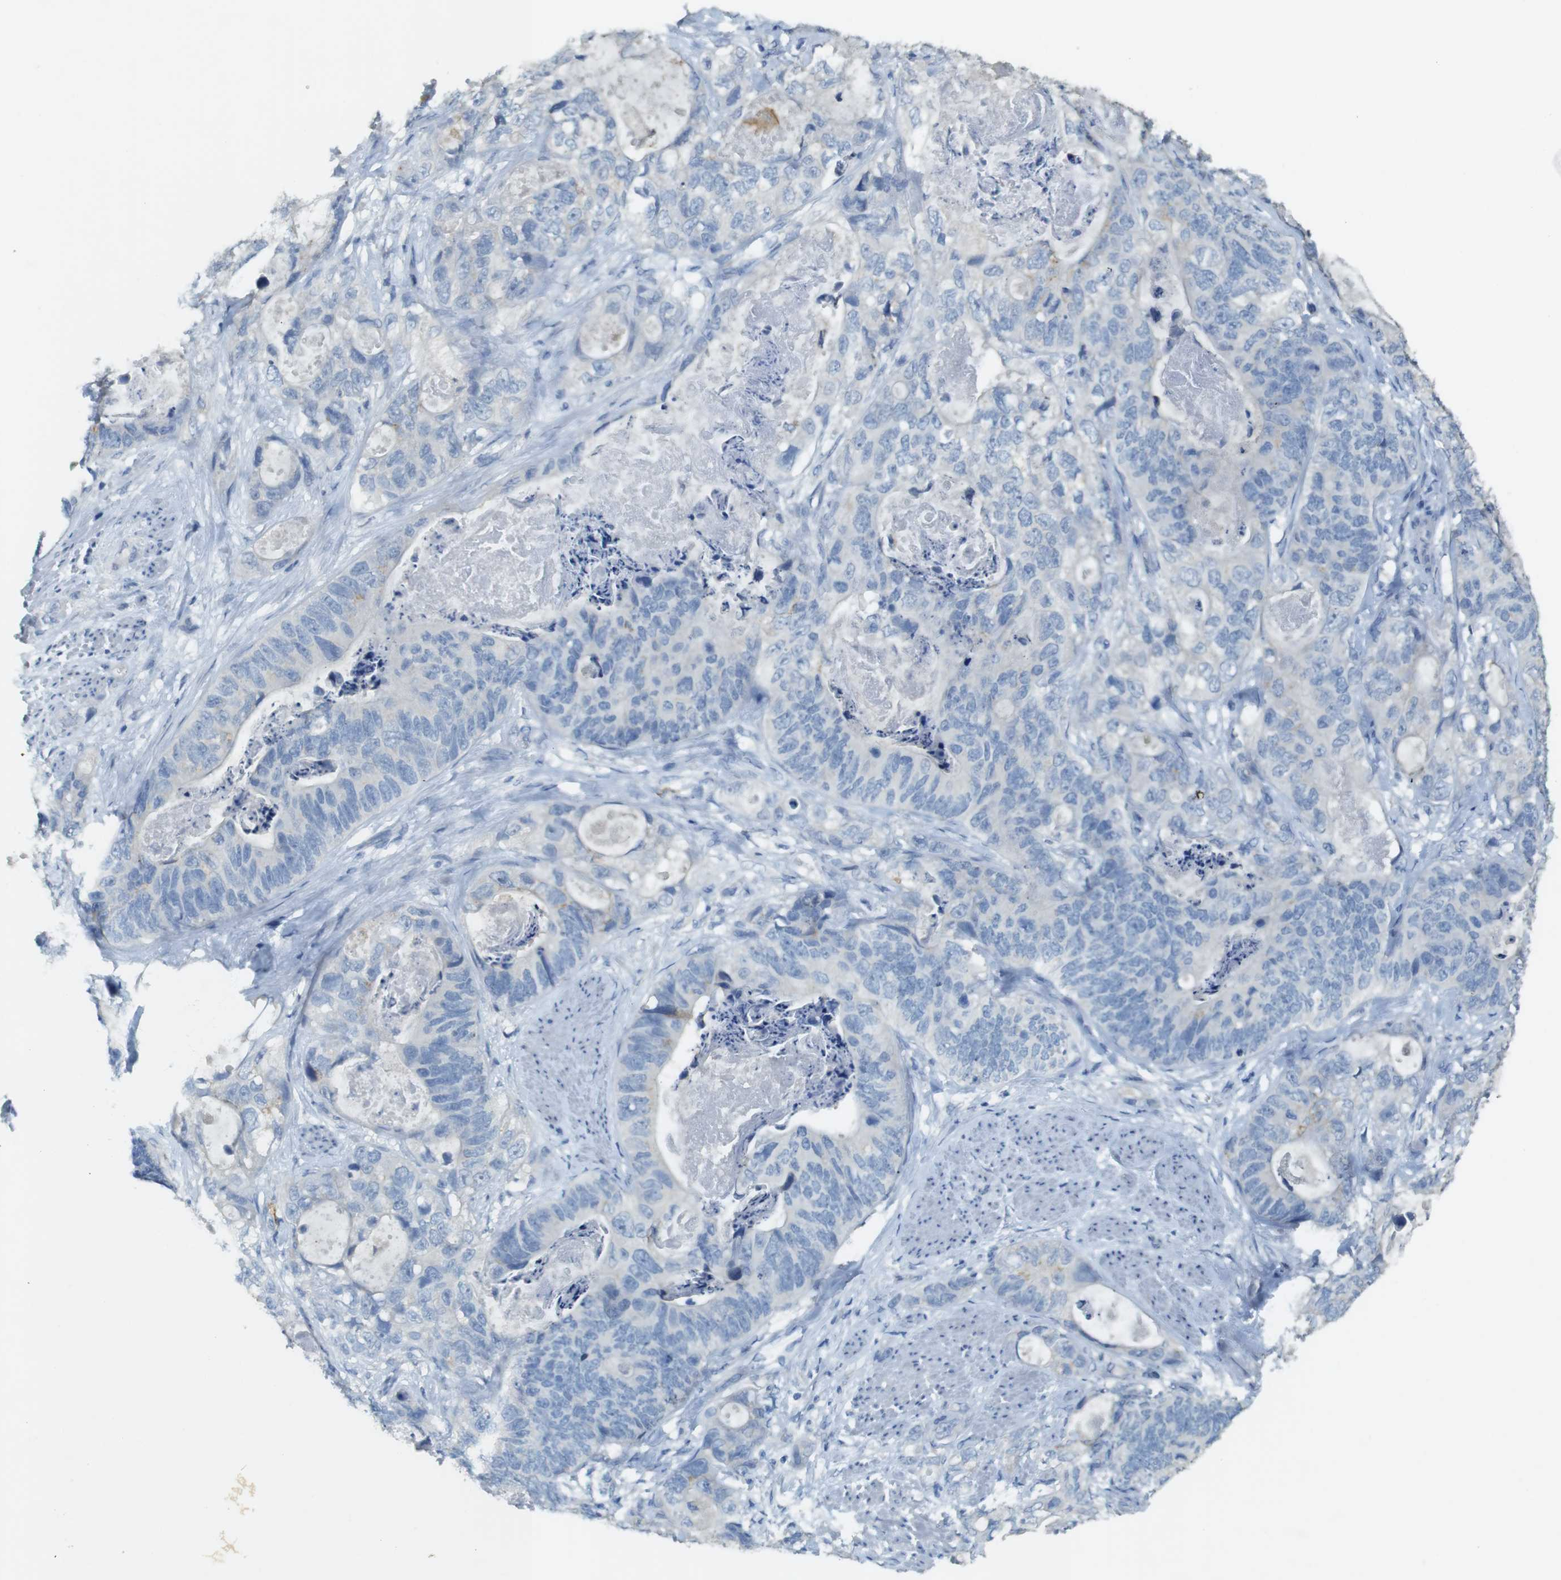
{"staining": {"intensity": "negative", "quantity": "none", "location": "none"}, "tissue": "stomach cancer", "cell_type": "Tumor cells", "image_type": "cancer", "snomed": [{"axis": "morphology", "description": "Adenocarcinoma, NOS"}, {"axis": "topography", "description": "Stomach"}], "caption": "This is an IHC micrograph of human stomach cancer. There is no positivity in tumor cells.", "gene": "CD320", "patient": {"sex": "female", "age": 89}}